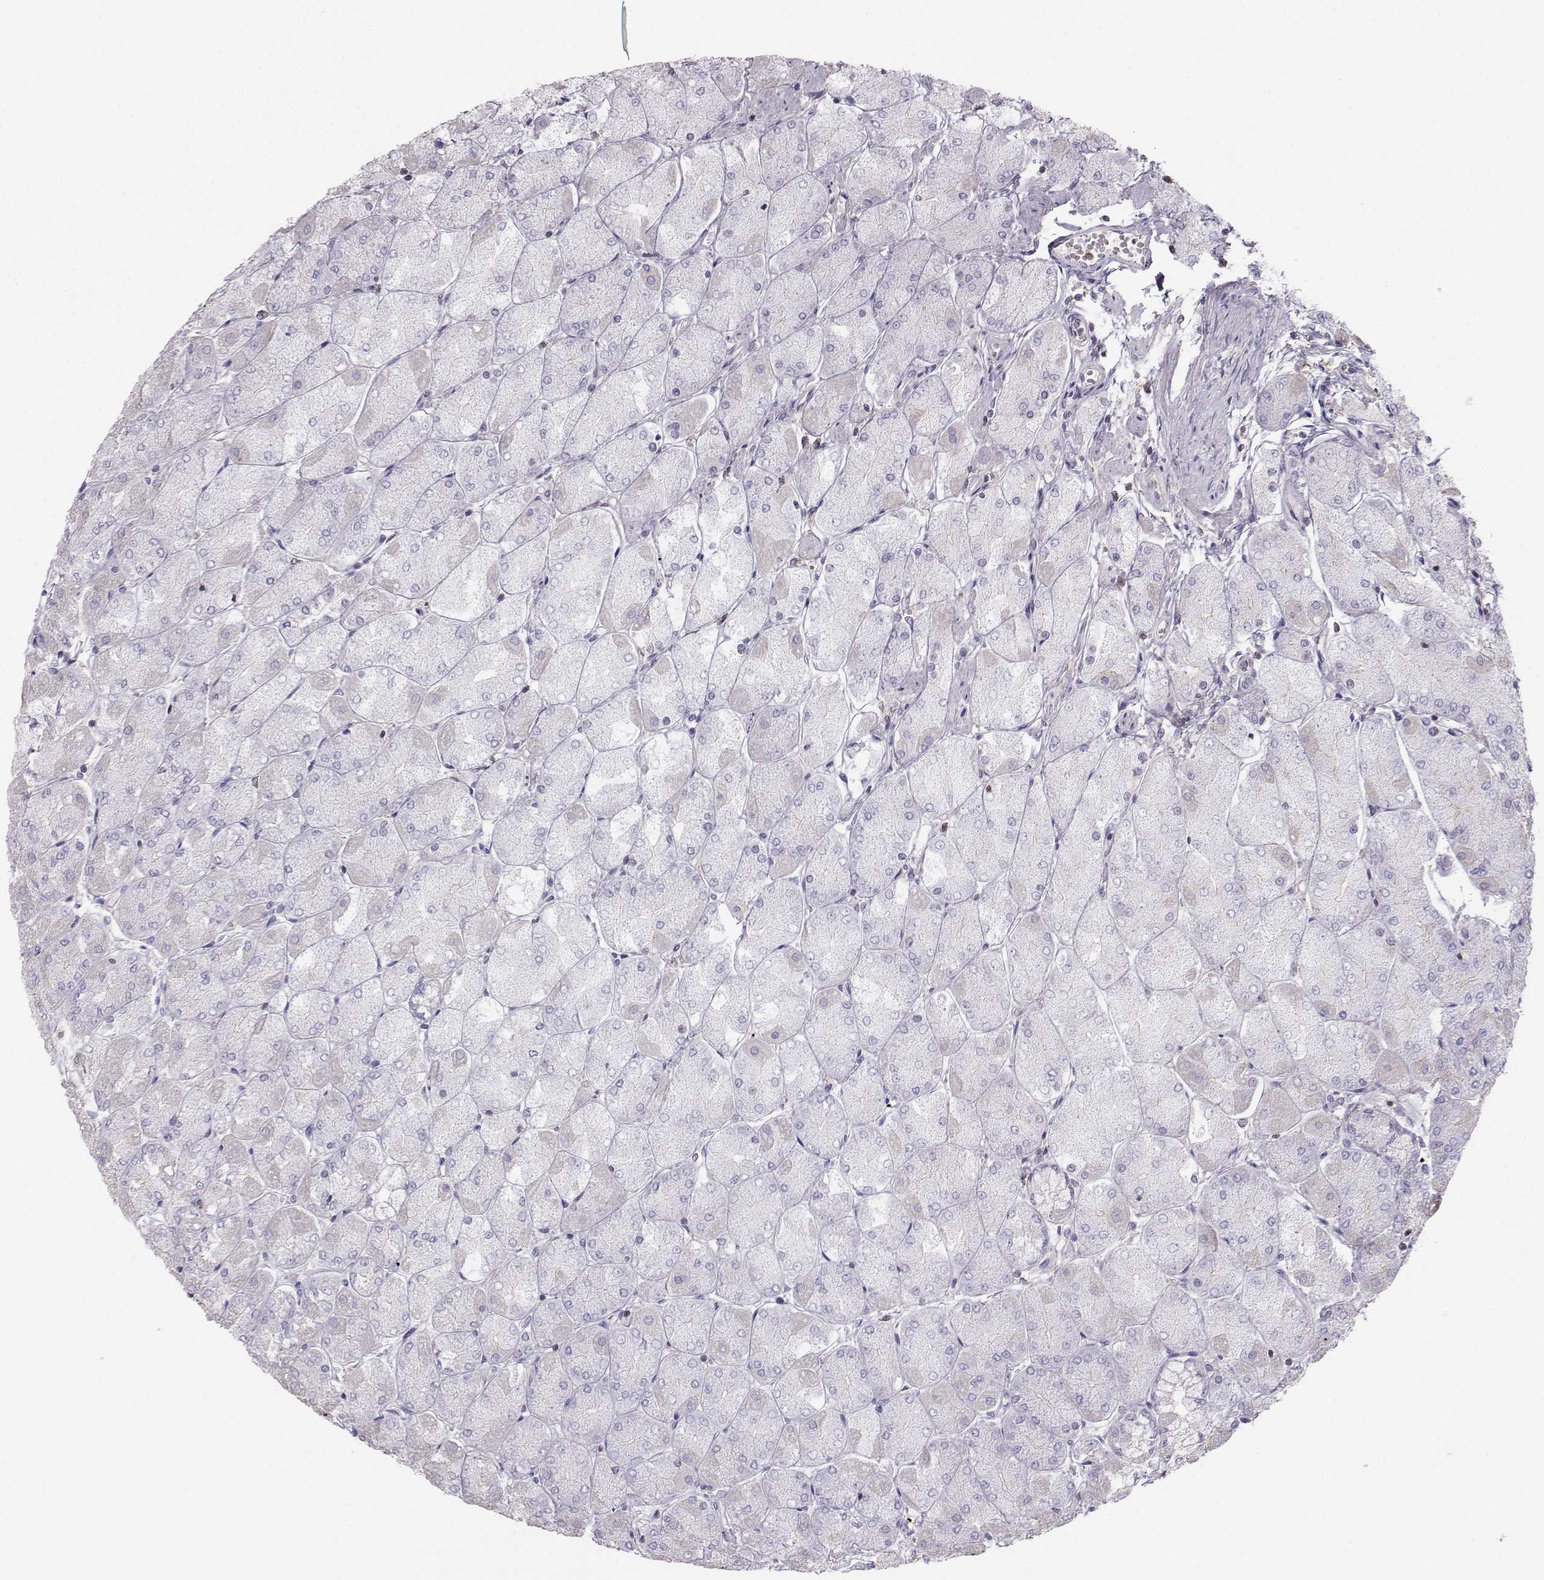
{"staining": {"intensity": "negative", "quantity": "none", "location": "none"}, "tissue": "stomach", "cell_type": "Glandular cells", "image_type": "normal", "snomed": [{"axis": "morphology", "description": "Normal tissue, NOS"}, {"axis": "topography", "description": "Stomach, upper"}], "caption": "This is an immunohistochemistry micrograph of unremarkable human stomach. There is no positivity in glandular cells.", "gene": "ZBTB32", "patient": {"sex": "male", "age": 60}}